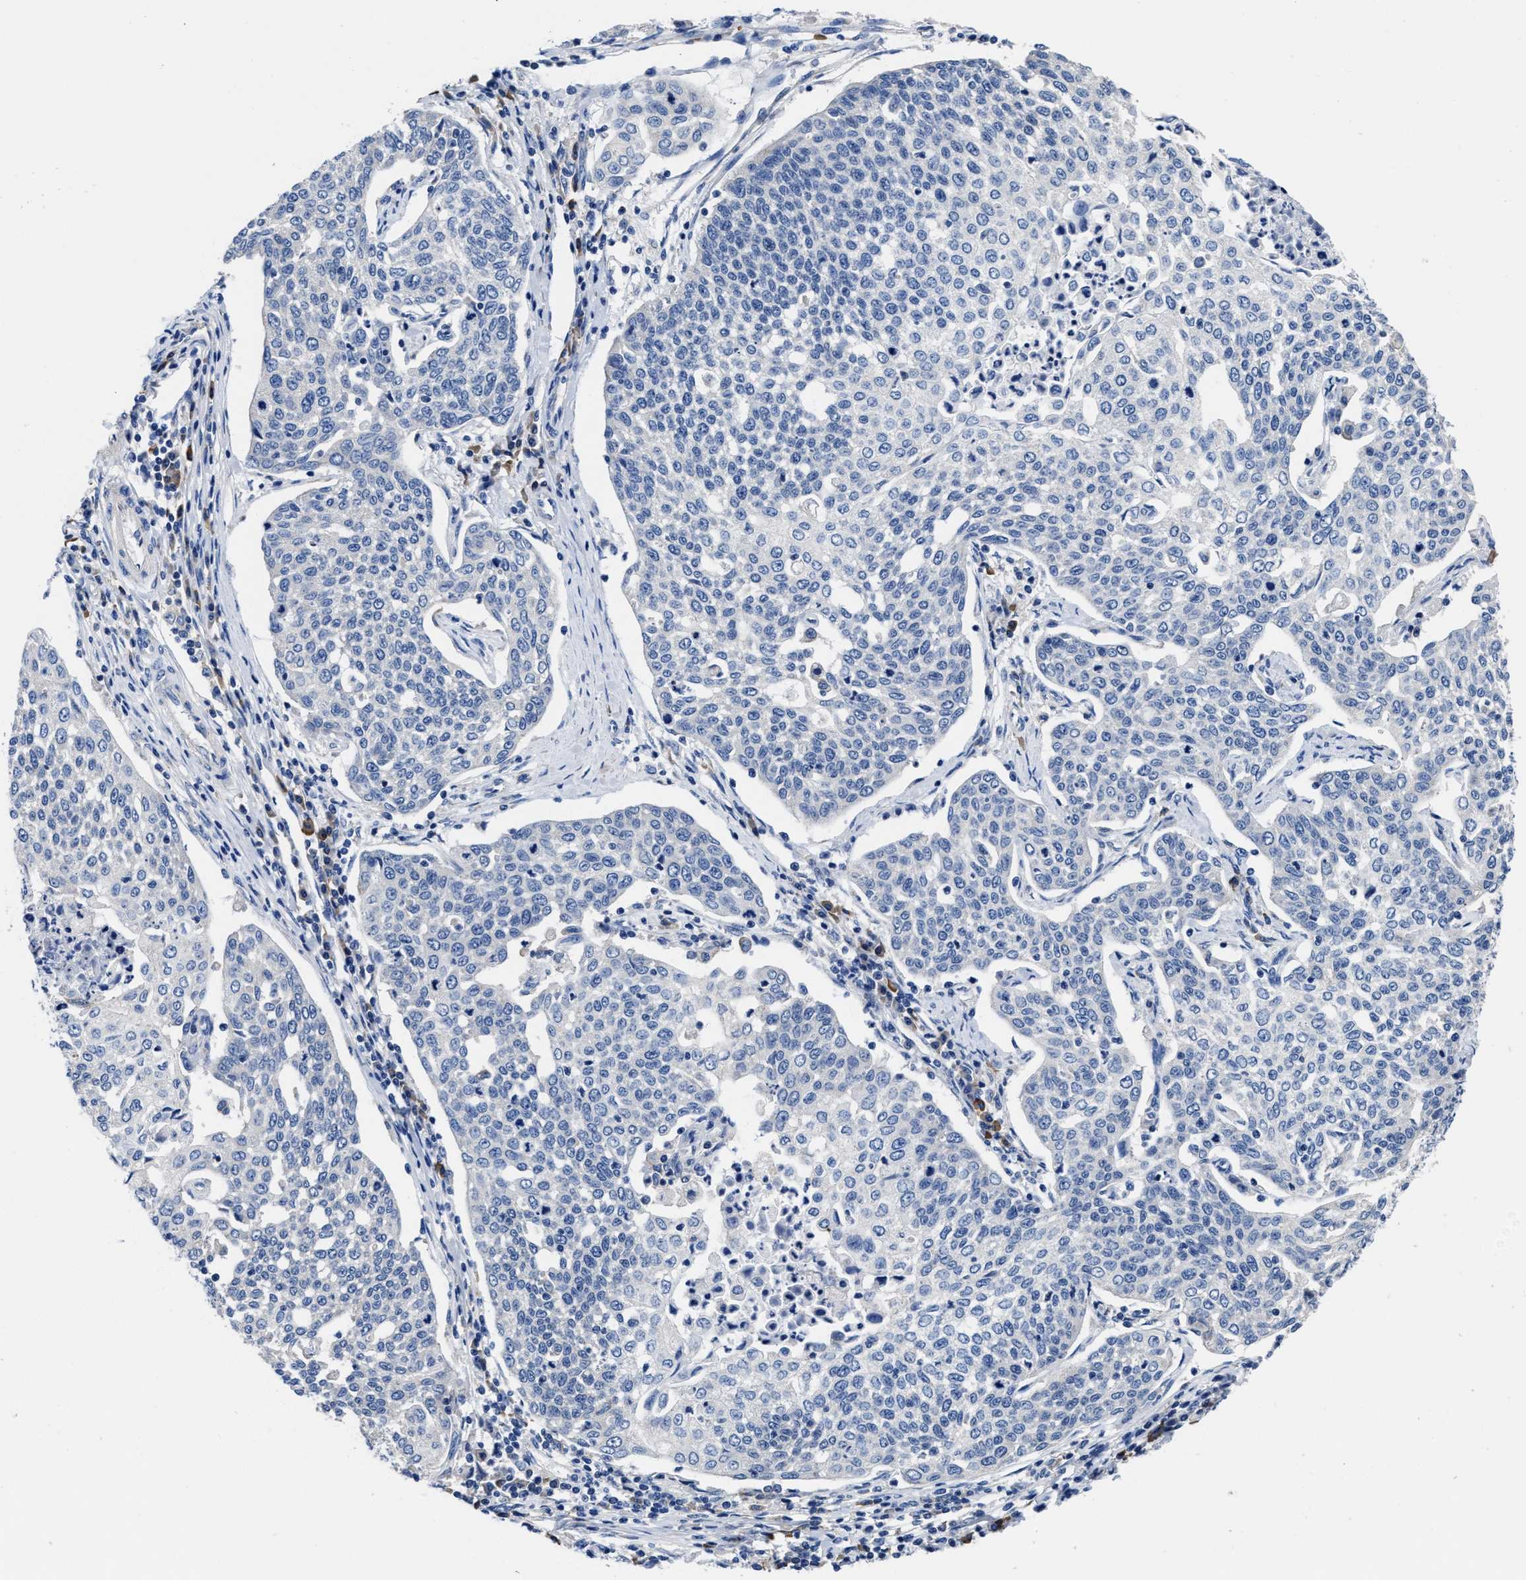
{"staining": {"intensity": "negative", "quantity": "none", "location": "none"}, "tissue": "cervical cancer", "cell_type": "Tumor cells", "image_type": "cancer", "snomed": [{"axis": "morphology", "description": "Squamous cell carcinoma, NOS"}, {"axis": "topography", "description": "Cervix"}], "caption": "Immunohistochemical staining of cervical cancer (squamous cell carcinoma) demonstrates no significant expression in tumor cells.", "gene": "SRPK2", "patient": {"sex": "female", "age": 34}}